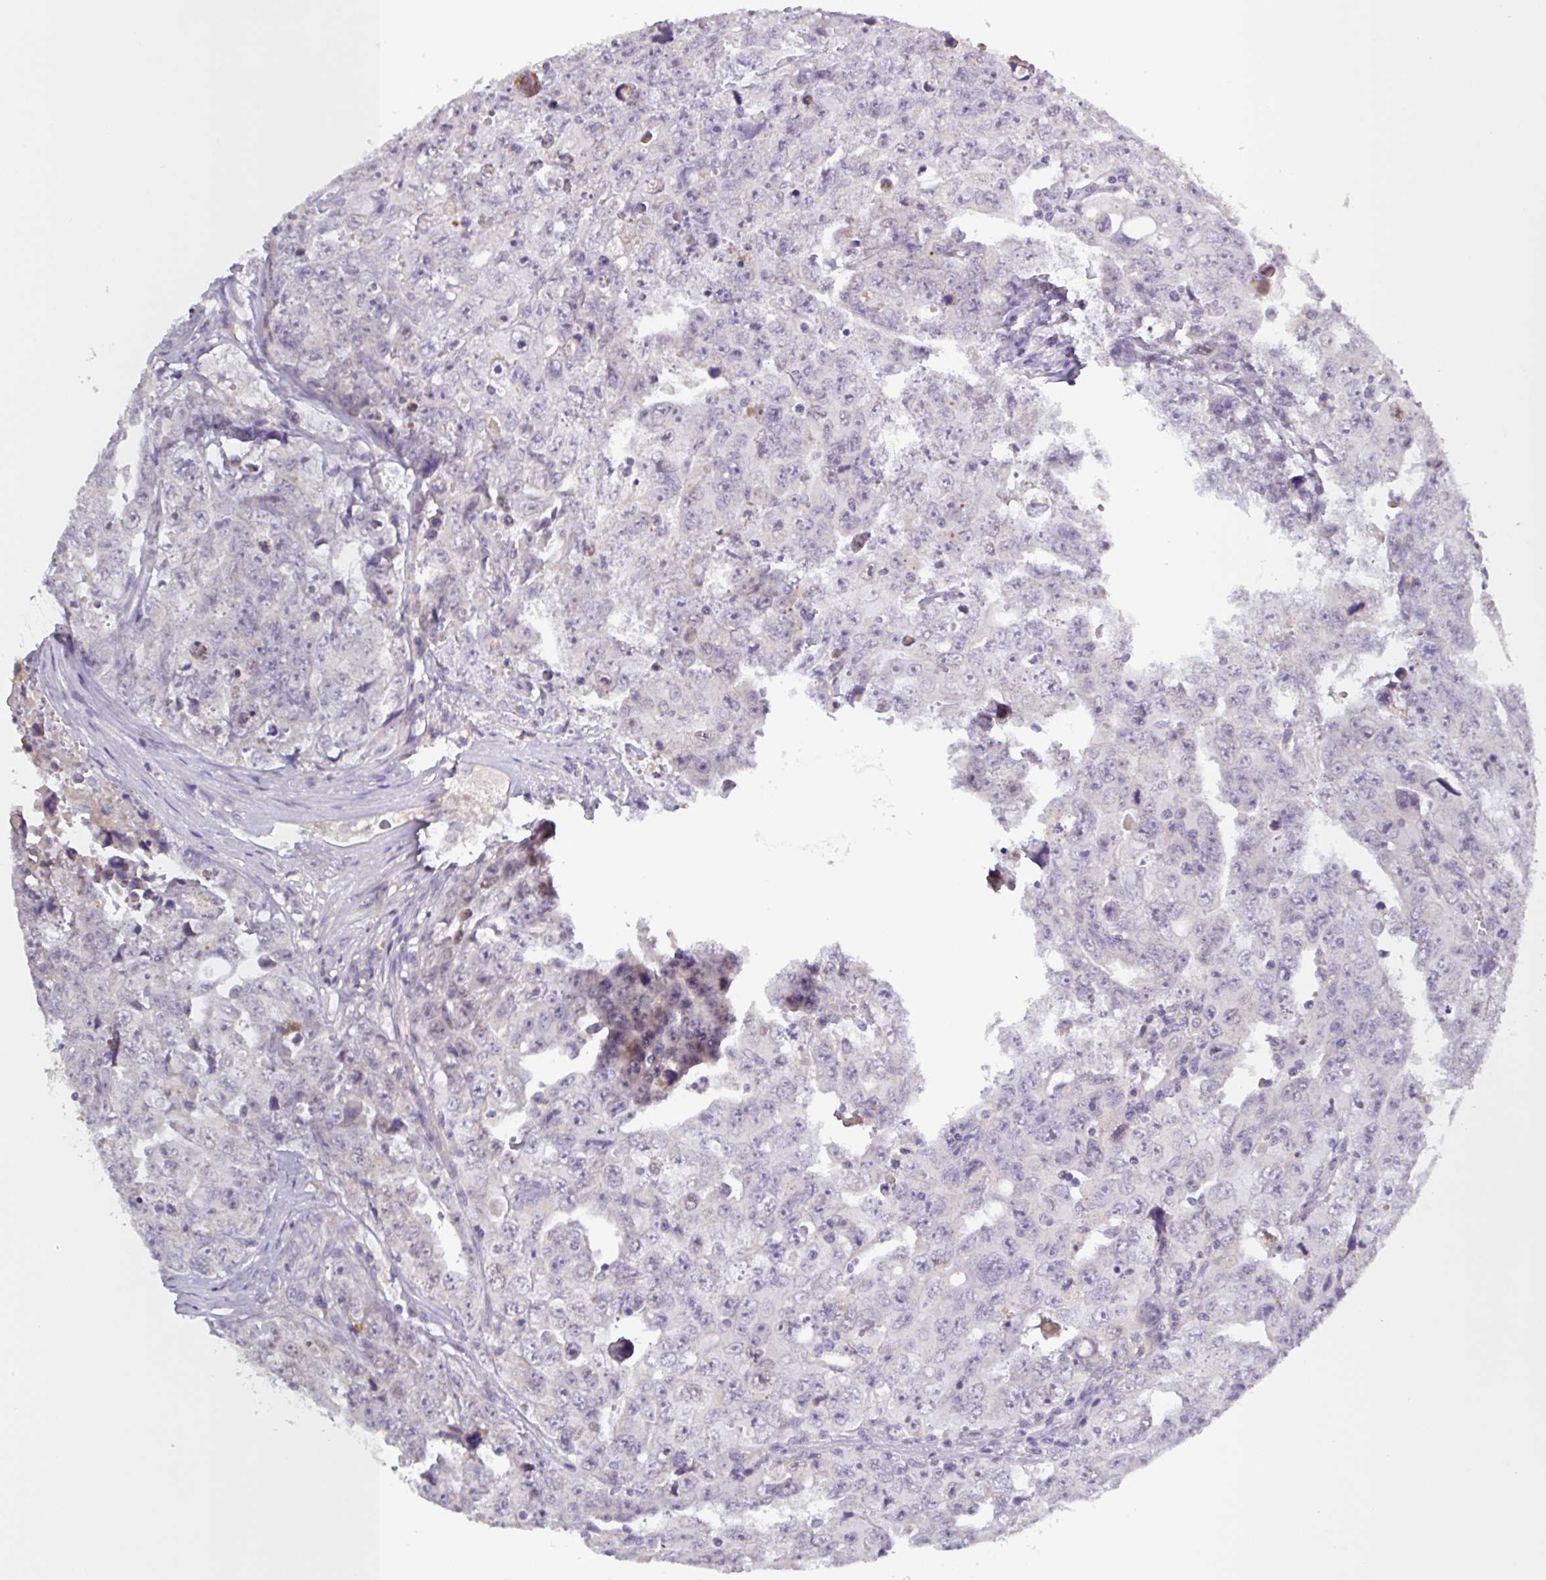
{"staining": {"intensity": "negative", "quantity": "none", "location": "none"}, "tissue": "testis cancer", "cell_type": "Tumor cells", "image_type": "cancer", "snomed": [{"axis": "morphology", "description": "Carcinoma, Embryonal, NOS"}, {"axis": "topography", "description": "Testis"}], "caption": "Tumor cells show no significant protein staining in testis cancer.", "gene": "SFTPB", "patient": {"sex": "male", "age": 24}}